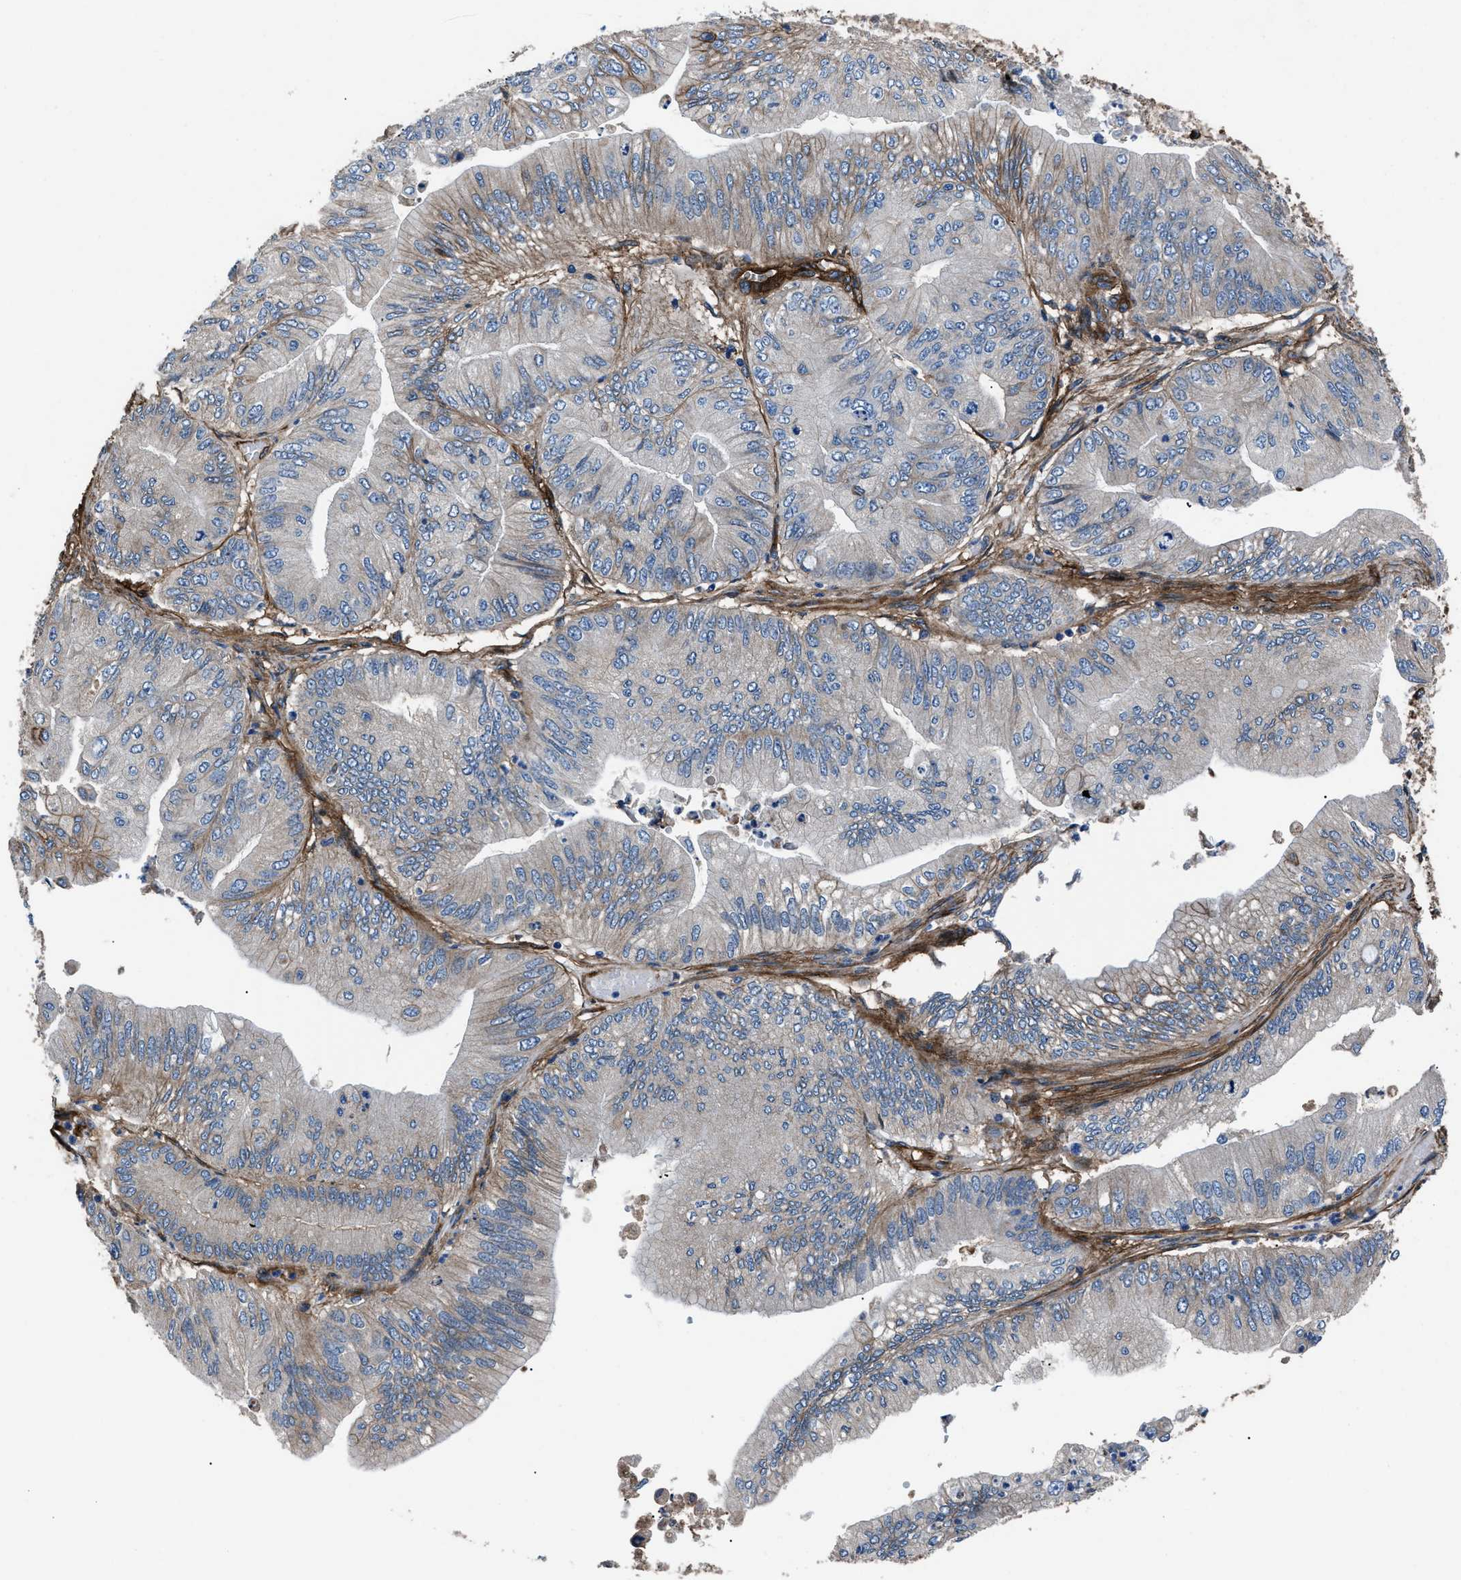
{"staining": {"intensity": "weak", "quantity": "<25%", "location": "cytoplasmic/membranous"}, "tissue": "ovarian cancer", "cell_type": "Tumor cells", "image_type": "cancer", "snomed": [{"axis": "morphology", "description": "Cystadenocarcinoma, mucinous, NOS"}, {"axis": "topography", "description": "Ovary"}], "caption": "DAB (3,3'-diaminobenzidine) immunohistochemical staining of human ovarian cancer (mucinous cystadenocarcinoma) exhibits no significant staining in tumor cells.", "gene": "CD276", "patient": {"sex": "female", "age": 61}}